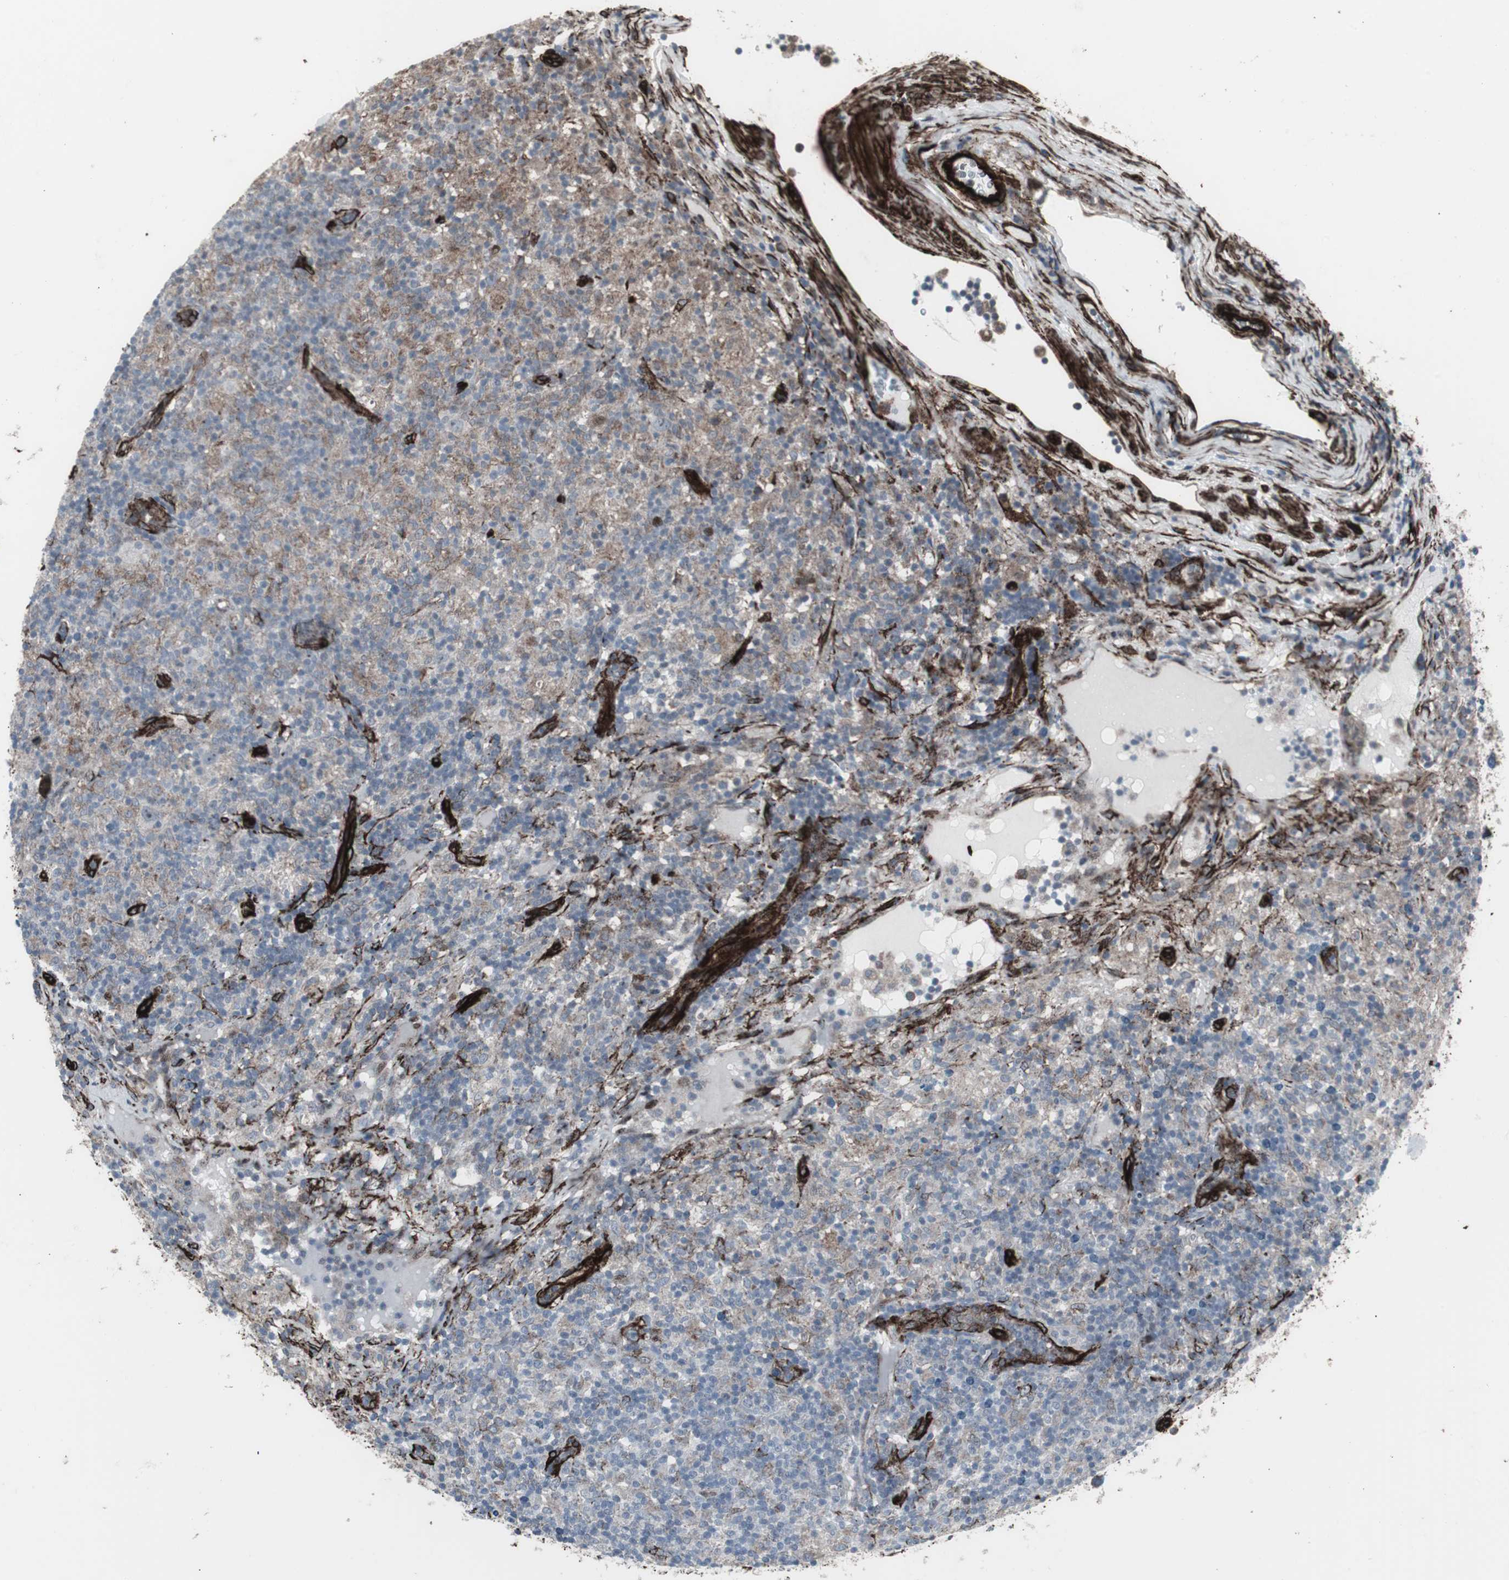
{"staining": {"intensity": "weak", "quantity": "25%-75%", "location": "none"}, "tissue": "lymphoma", "cell_type": "Tumor cells", "image_type": "cancer", "snomed": [{"axis": "morphology", "description": "Hodgkin's disease, NOS"}, {"axis": "topography", "description": "Lymph node"}], "caption": "Immunohistochemistry (IHC) of human lymphoma shows low levels of weak None staining in about 25%-75% of tumor cells. (DAB (3,3'-diaminobenzidine) IHC with brightfield microscopy, high magnification).", "gene": "PDGFA", "patient": {"sex": "male", "age": 70}}